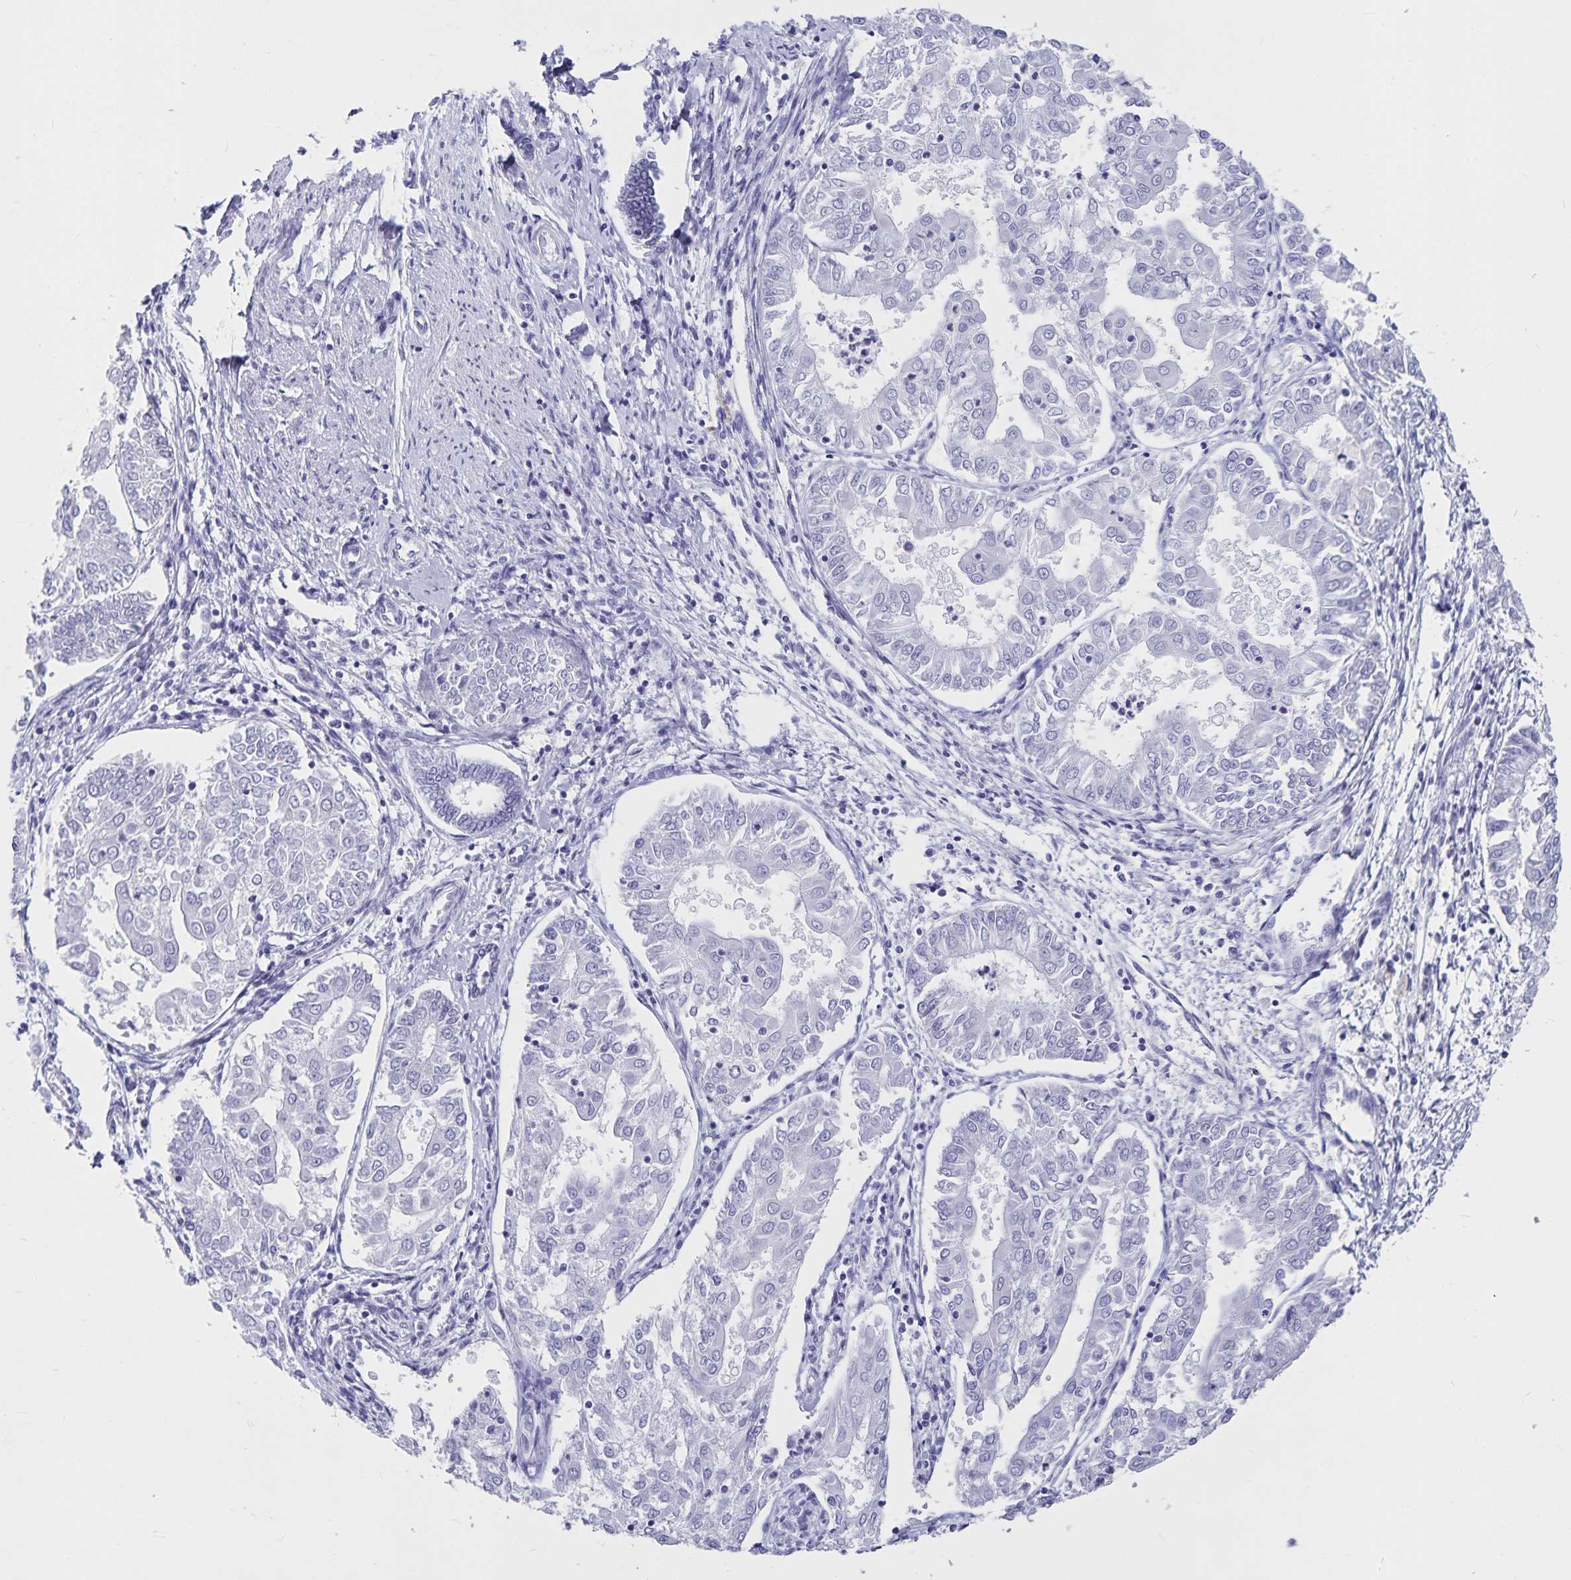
{"staining": {"intensity": "negative", "quantity": "none", "location": "none"}, "tissue": "endometrial cancer", "cell_type": "Tumor cells", "image_type": "cancer", "snomed": [{"axis": "morphology", "description": "Adenocarcinoma, NOS"}, {"axis": "topography", "description": "Endometrium"}], "caption": "An immunohistochemistry (IHC) histopathology image of endometrial adenocarcinoma is shown. There is no staining in tumor cells of endometrial adenocarcinoma.", "gene": "PLAC1", "patient": {"sex": "female", "age": 68}}